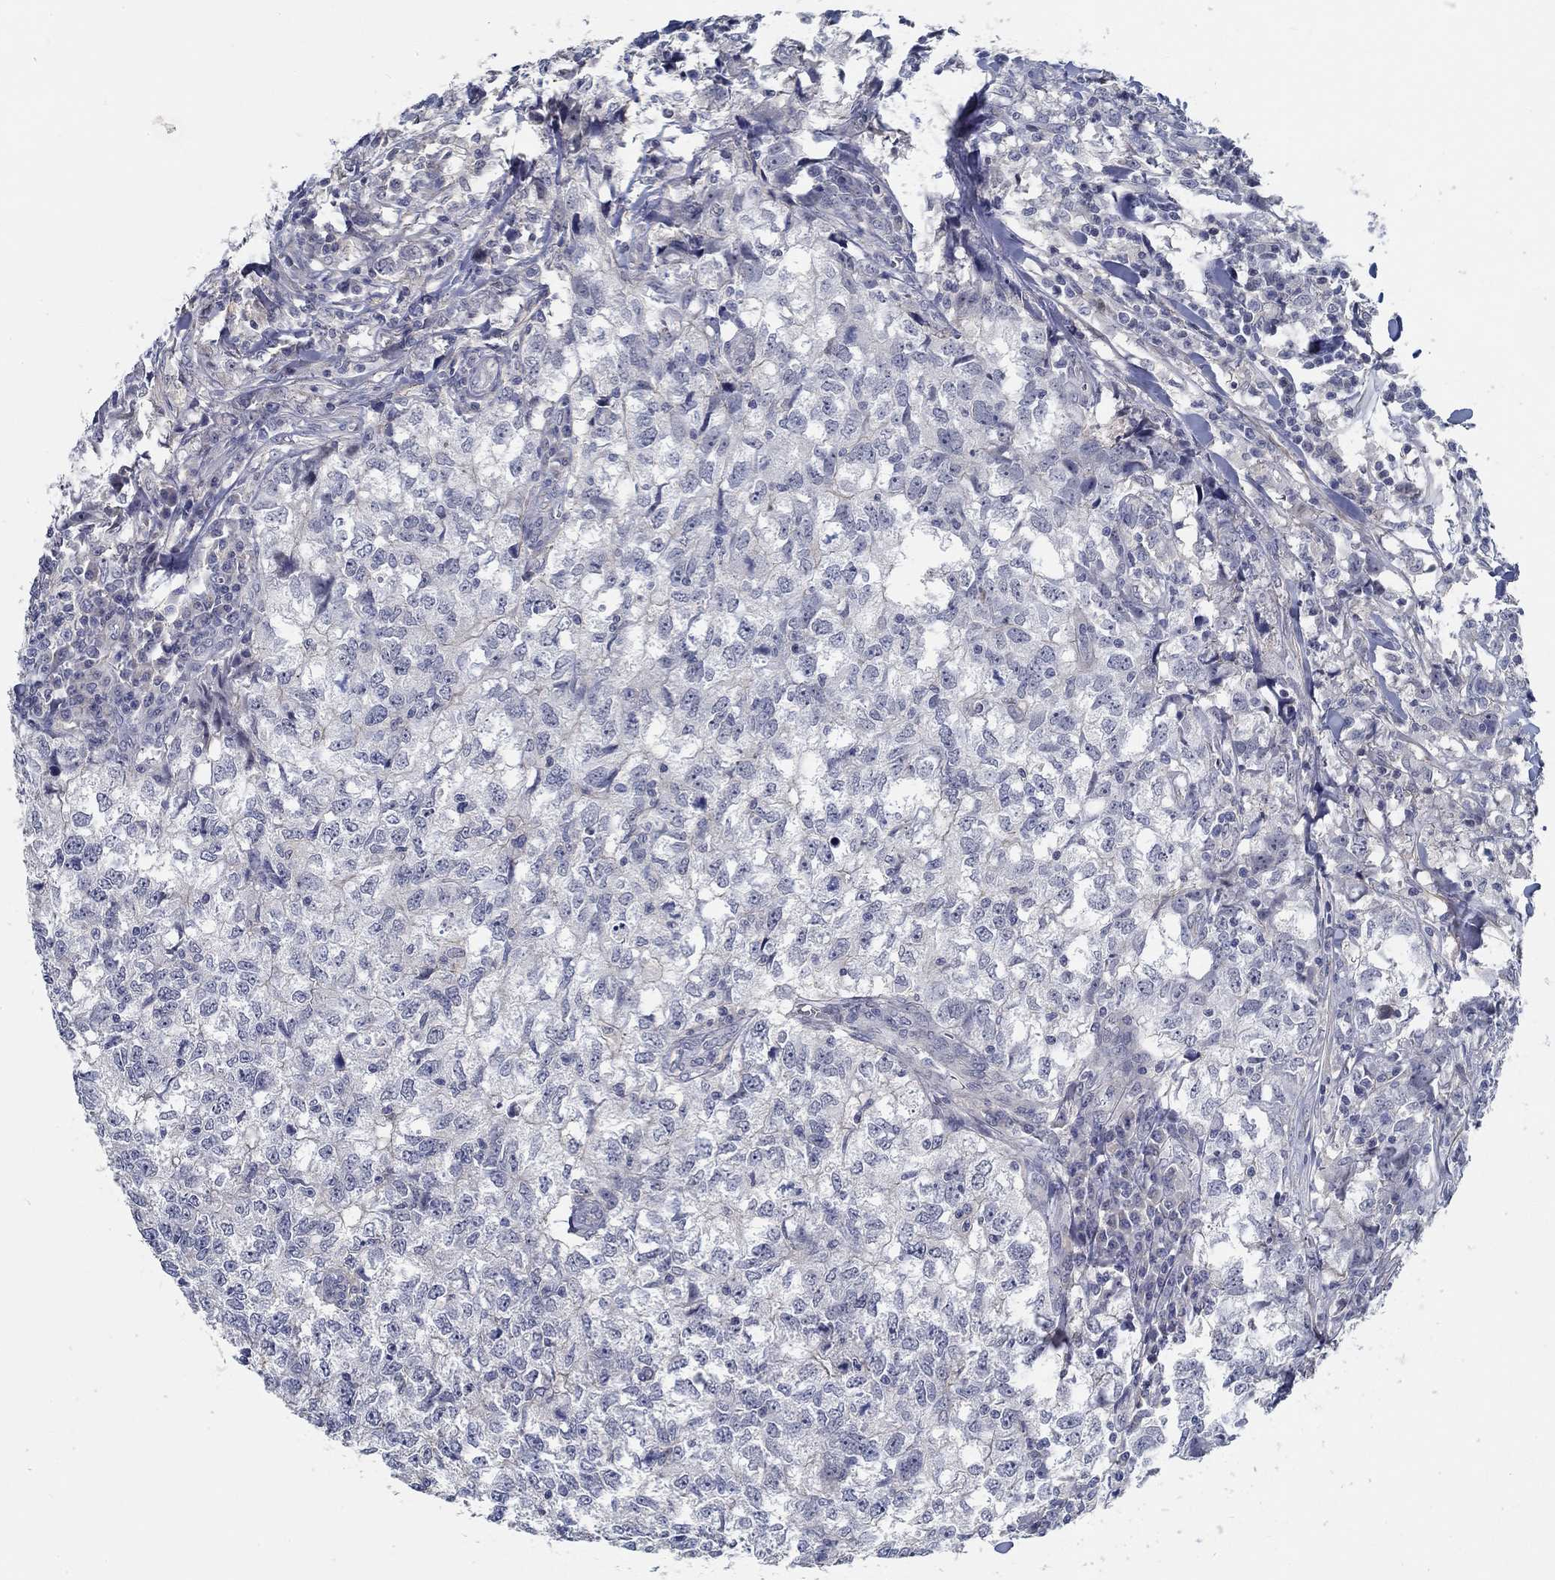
{"staining": {"intensity": "negative", "quantity": "none", "location": "none"}, "tissue": "breast cancer", "cell_type": "Tumor cells", "image_type": "cancer", "snomed": [{"axis": "morphology", "description": "Duct carcinoma"}, {"axis": "topography", "description": "Breast"}], "caption": "Photomicrograph shows no protein staining in tumor cells of breast cancer (intraductal carcinoma) tissue. (DAB (3,3'-diaminobenzidine) immunohistochemistry (IHC) visualized using brightfield microscopy, high magnification).", "gene": "MYBPC1", "patient": {"sex": "female", "age": 30}}